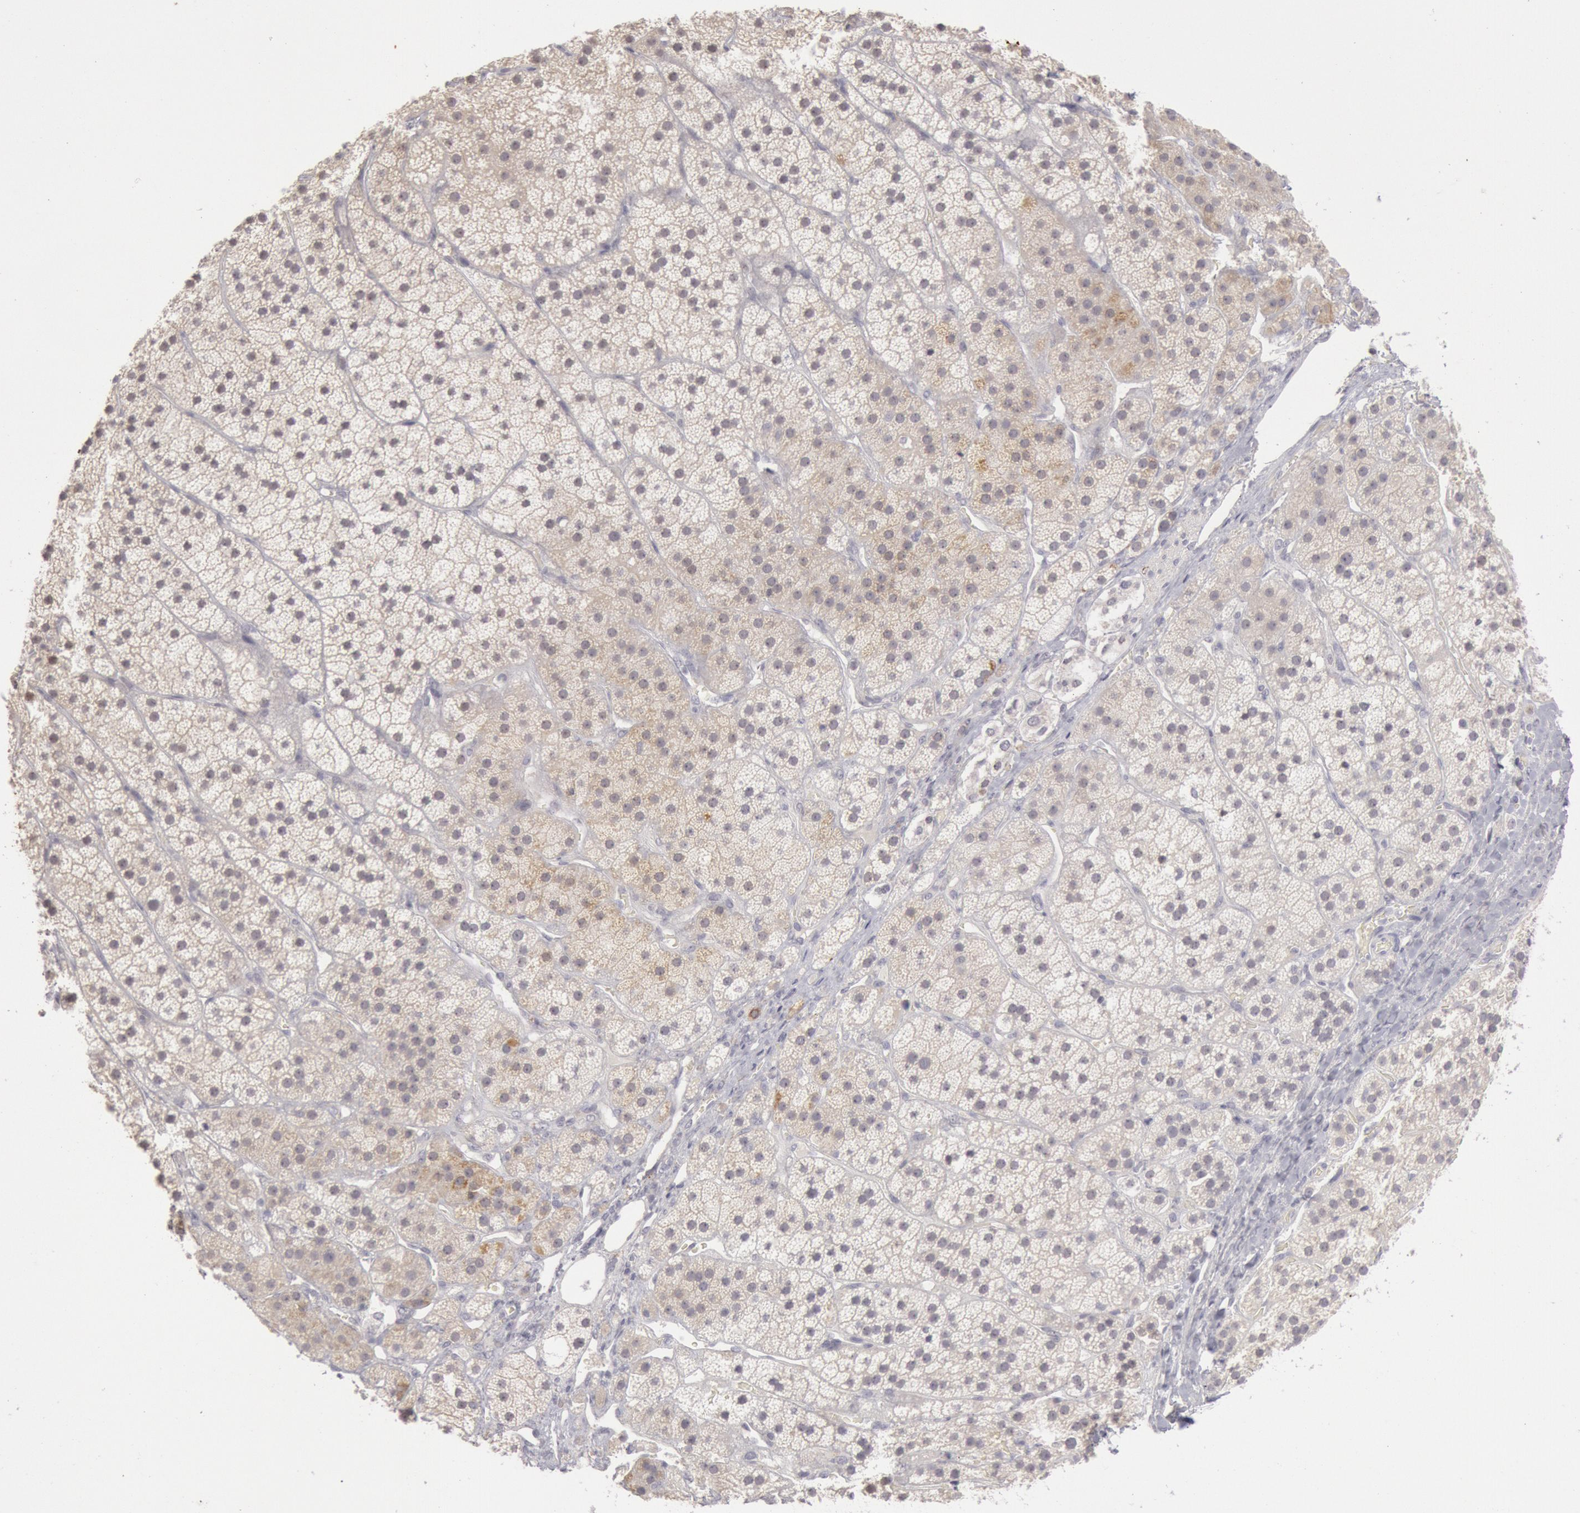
{"staining": {"intensity": "moderate", "quantity": "25%-75%", "location": "cytoplasmic/membranous"}, "tissue": "adrenal gland", "cell_type": "Glandular cells", "image_type": "normal", "snomed": [{"axis": "morphology", "description": "Normal tissue, NOS"}, {"axis": "topography", "description": "Adrenal gland"}], "caption": "An image showing moderate cytoplasmic/membranous expression in about 25%-75% of glandular cells in normal adrenal gland, as visualized by brown immunohistochemical staining.", "gene": "JOSD1", "patient": {"sex": "female", "age": 44}}